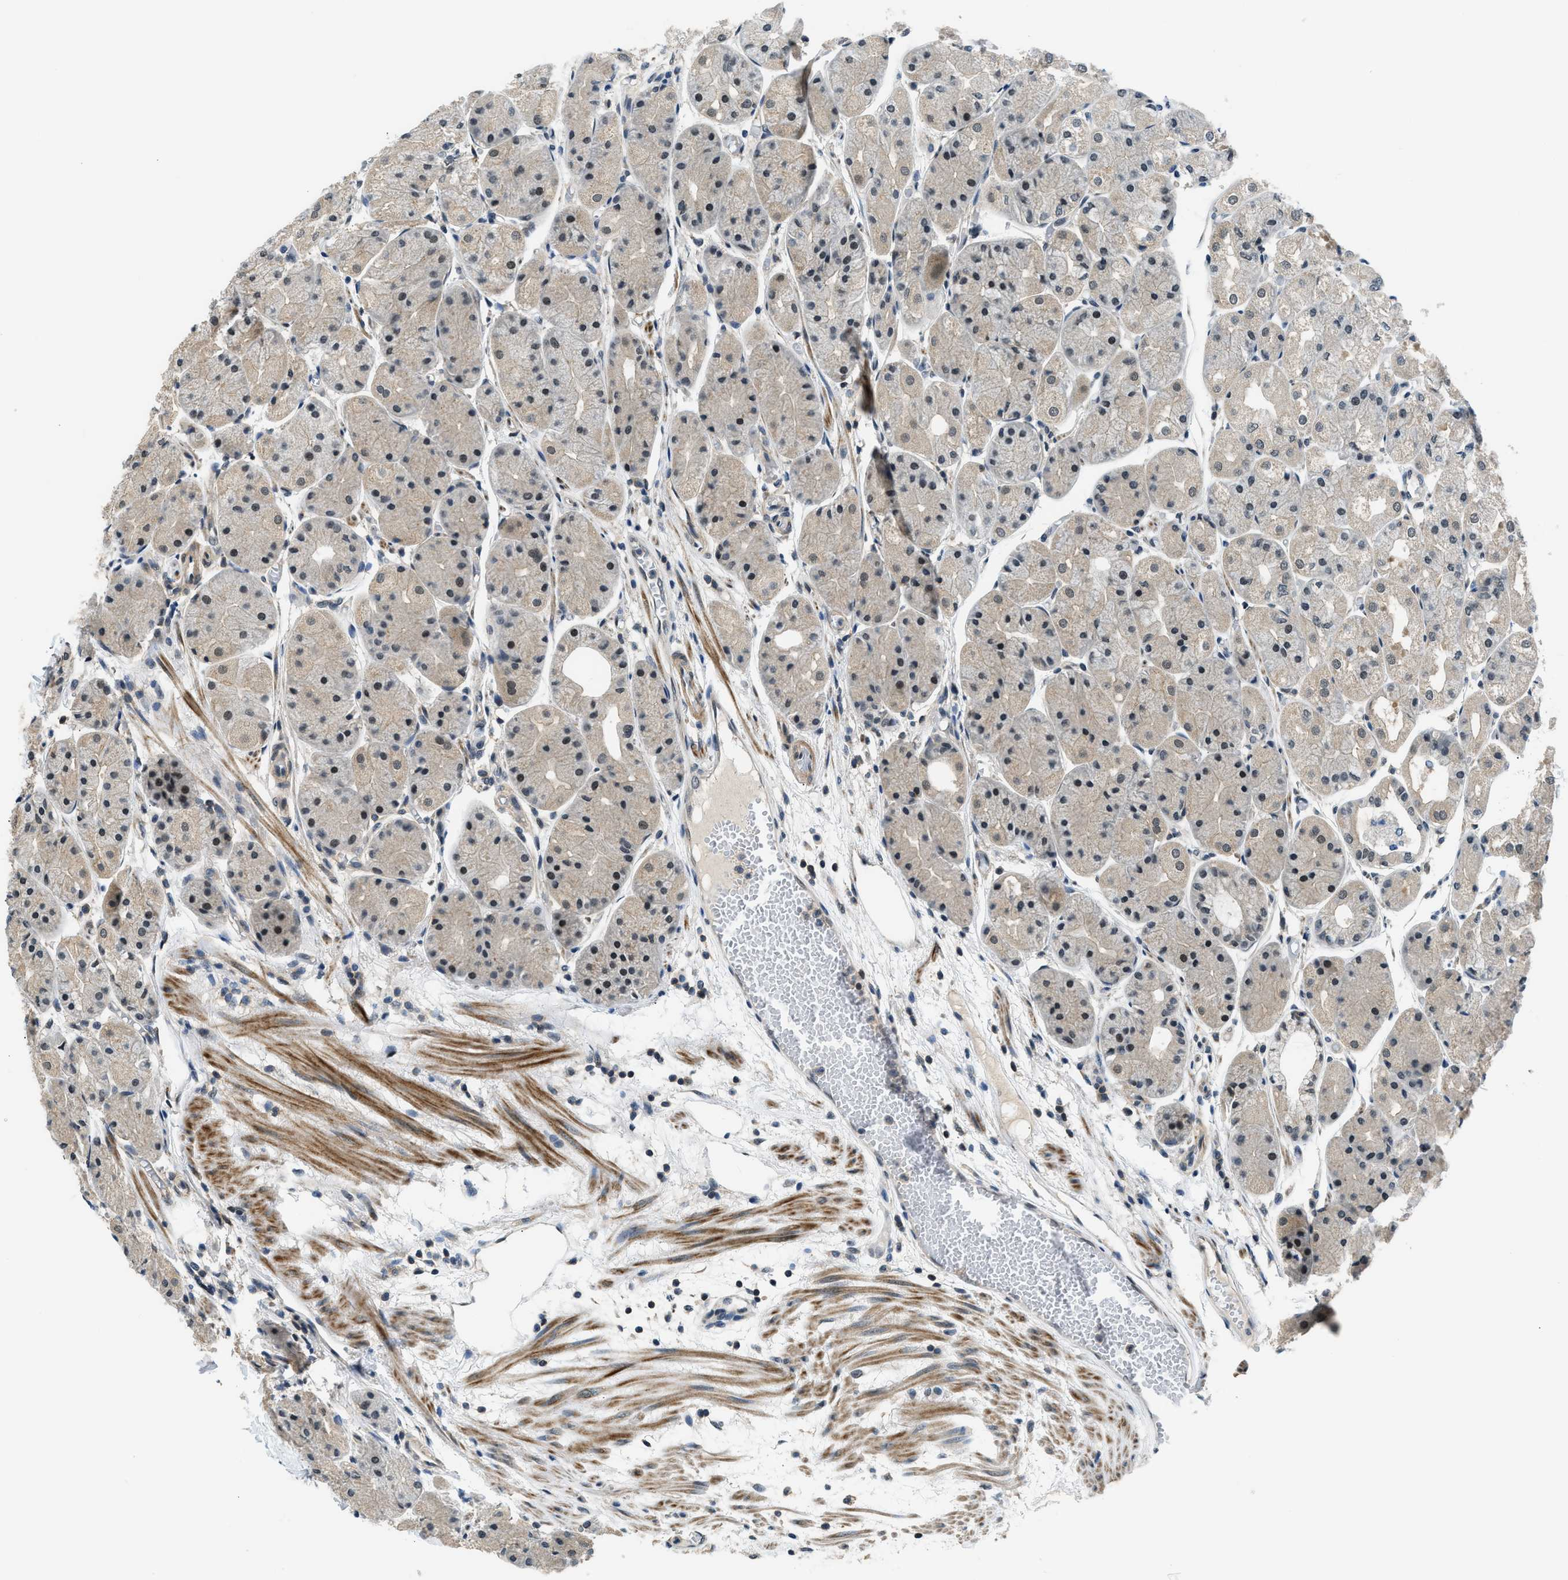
{"staining": {"intensity": "weak", "quantity": "25%-75%", "location": "cytoplasmic/membranous,nuclear"}, "tissue": "stomach", "cell_type": "Glandular cells", "image_type": "normal", "snomed": [{"axis": "morphology", "description": "Normal tissue, NOS"}, {"axis": "topography", "description": "Stomach, upper"}], "caption": "An image showing weak cytoplasmic/membranous,nuclear expression in approximately 25%-75% of glandular cells in benign stomach, as visualized by brown immunohistochemical staining.", "gene": "MTMR1", "patient": {"sex": "male", "age": 72}}